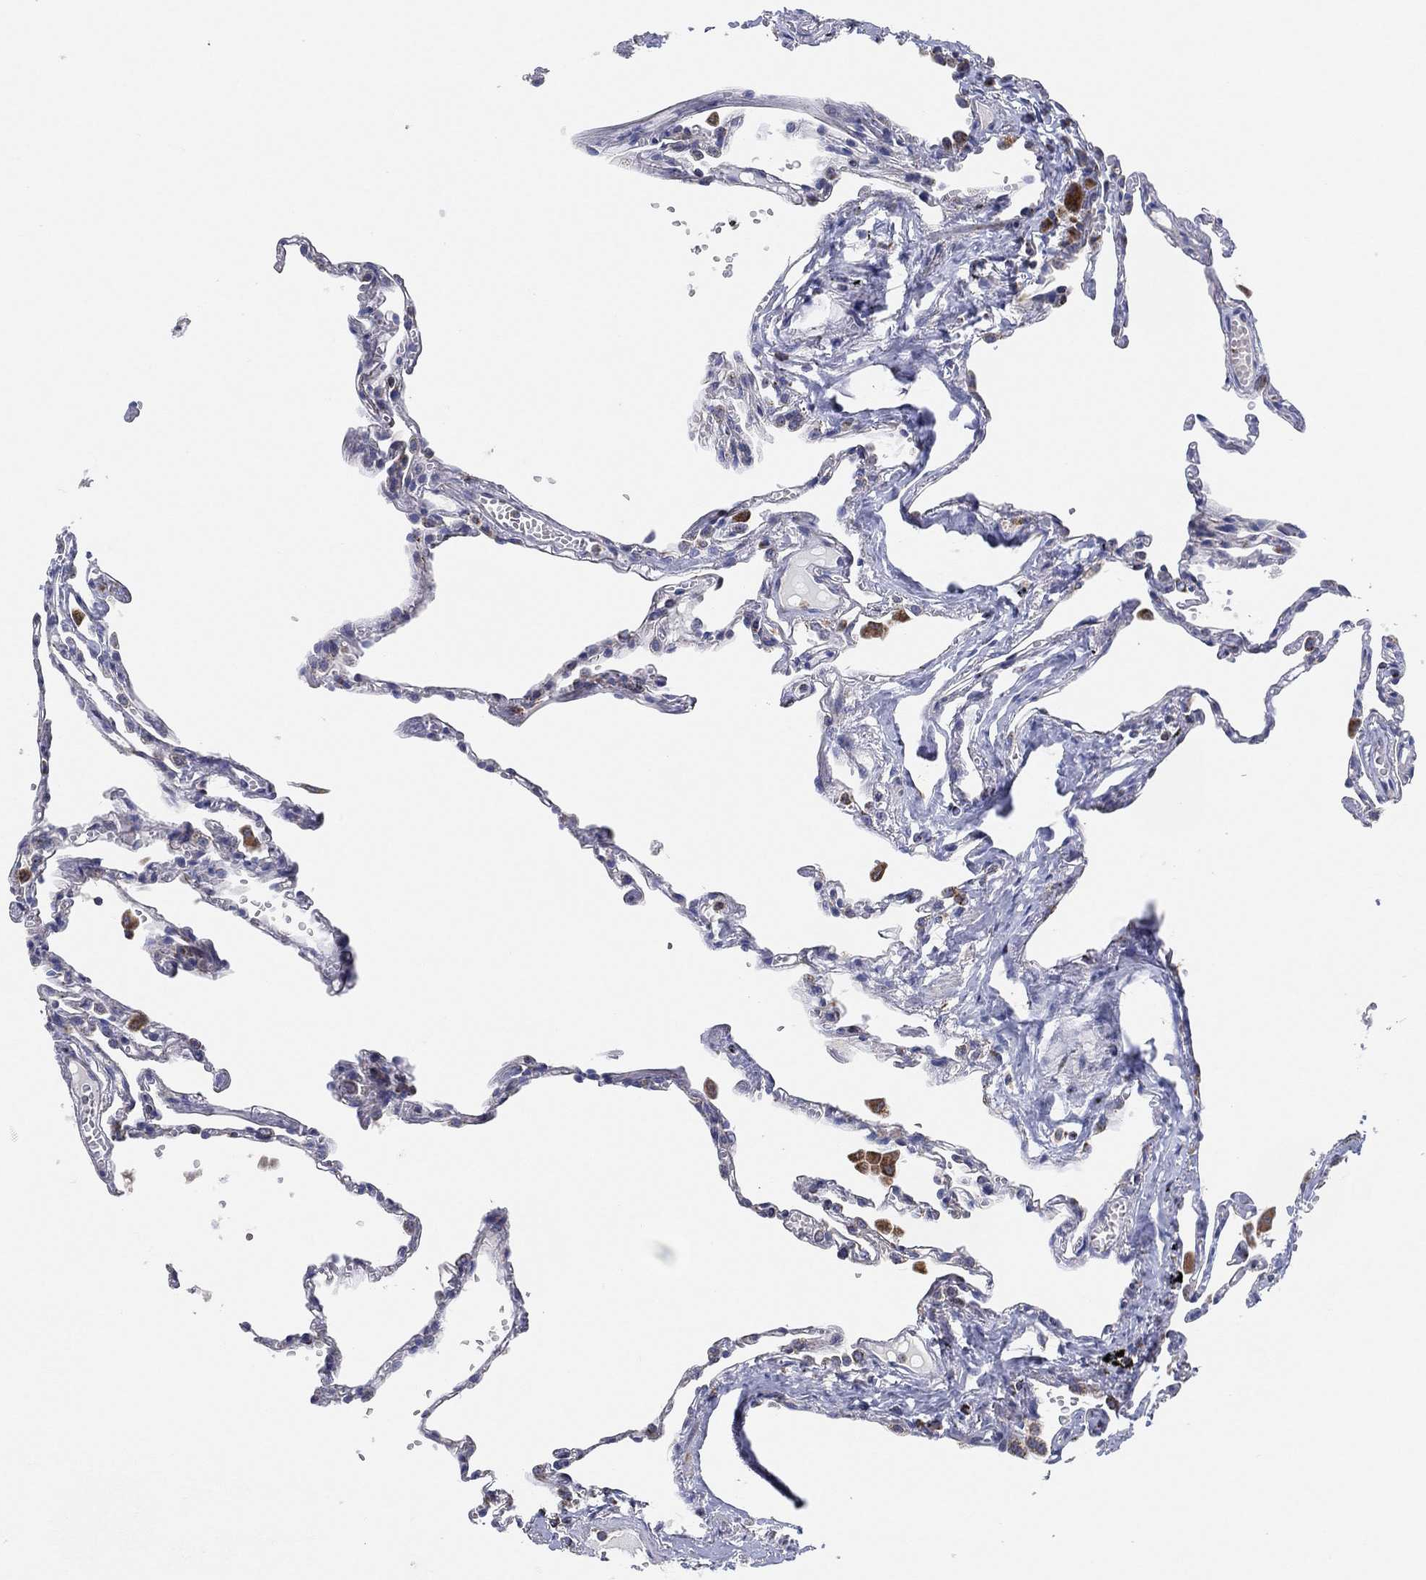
{"staining": {"intensity": "moderate", "quantity": "<25%", "location": "cytoplasmic/membranous"}, "tissue": "lung", "cell_type": "Alveolar cells", "image_type": "normal", "snomed": [{"axis": "morphology", "description": "Normal tissue, NOS"}, {"axis": "topography", "description": "Lung"}], "caption": "Immunohistochemical staining of benign human lung reveals moderate cytoplasmic/membranous protein positivity in about <25% of alveolar cells. The staining was performed using DAB to visualize the protein expression in brown, while the nuclei were stained in blue with hematoxylin (Magnification: 20x).", "gene": "GCAT", "patient": {"sex": "male", "age": 78}}